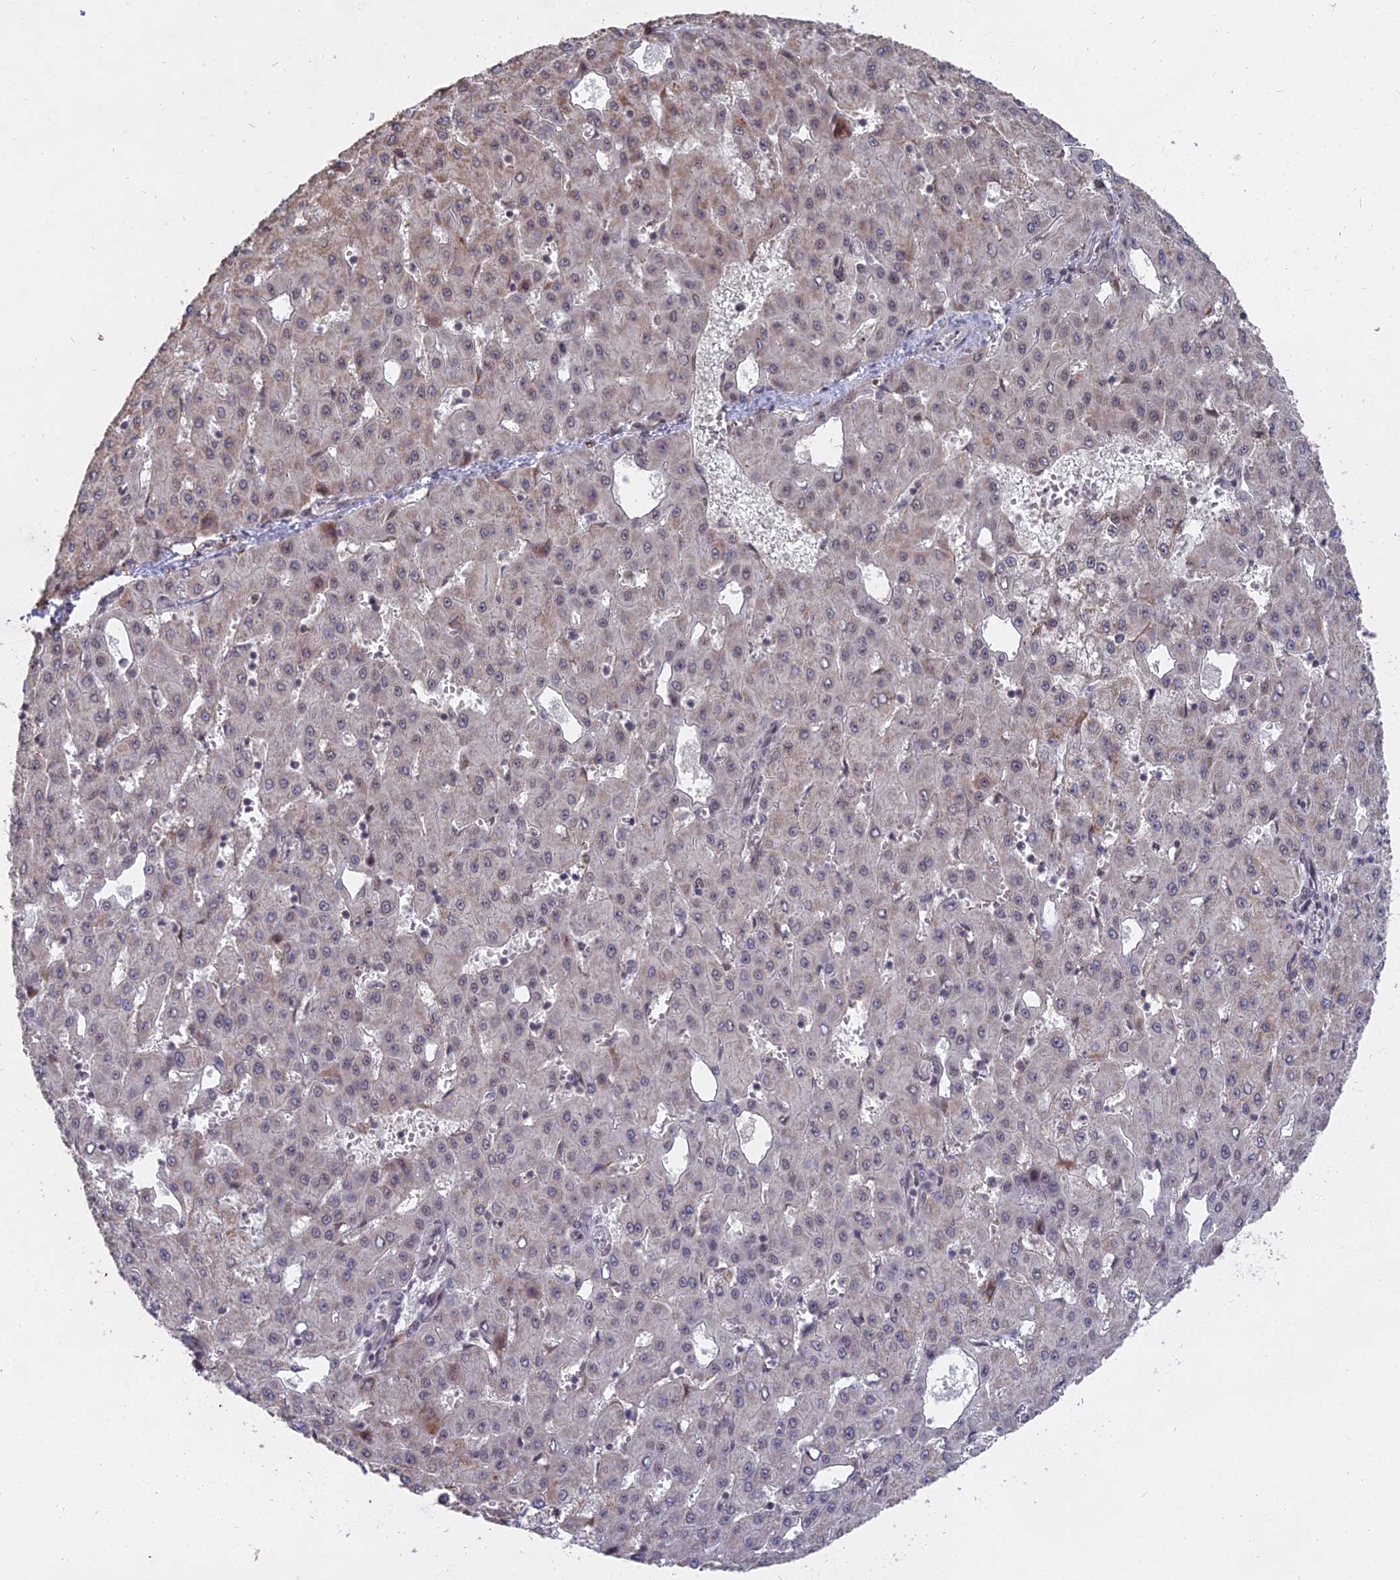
{"staining": {"intensity": "weak", "quantity": "<25%", "location": "nuclear"}, "tissue": "liver cancer", "cell_type": "Tumor cells", "image_type": "cancer", "snomed": [{"axis": "morphology", "description": "Carcinoma, Hepatocellular, NOS"}, {"axis": "topography", "description": "Liver"}], "caption": "Hepatocellular carcinoma (liver) stained for a protein using immunohistochemistry (IHC) displays no positivity tumor cells.", "gene": "NR1H3", "patient": {"sex": "male", "age": 47}}